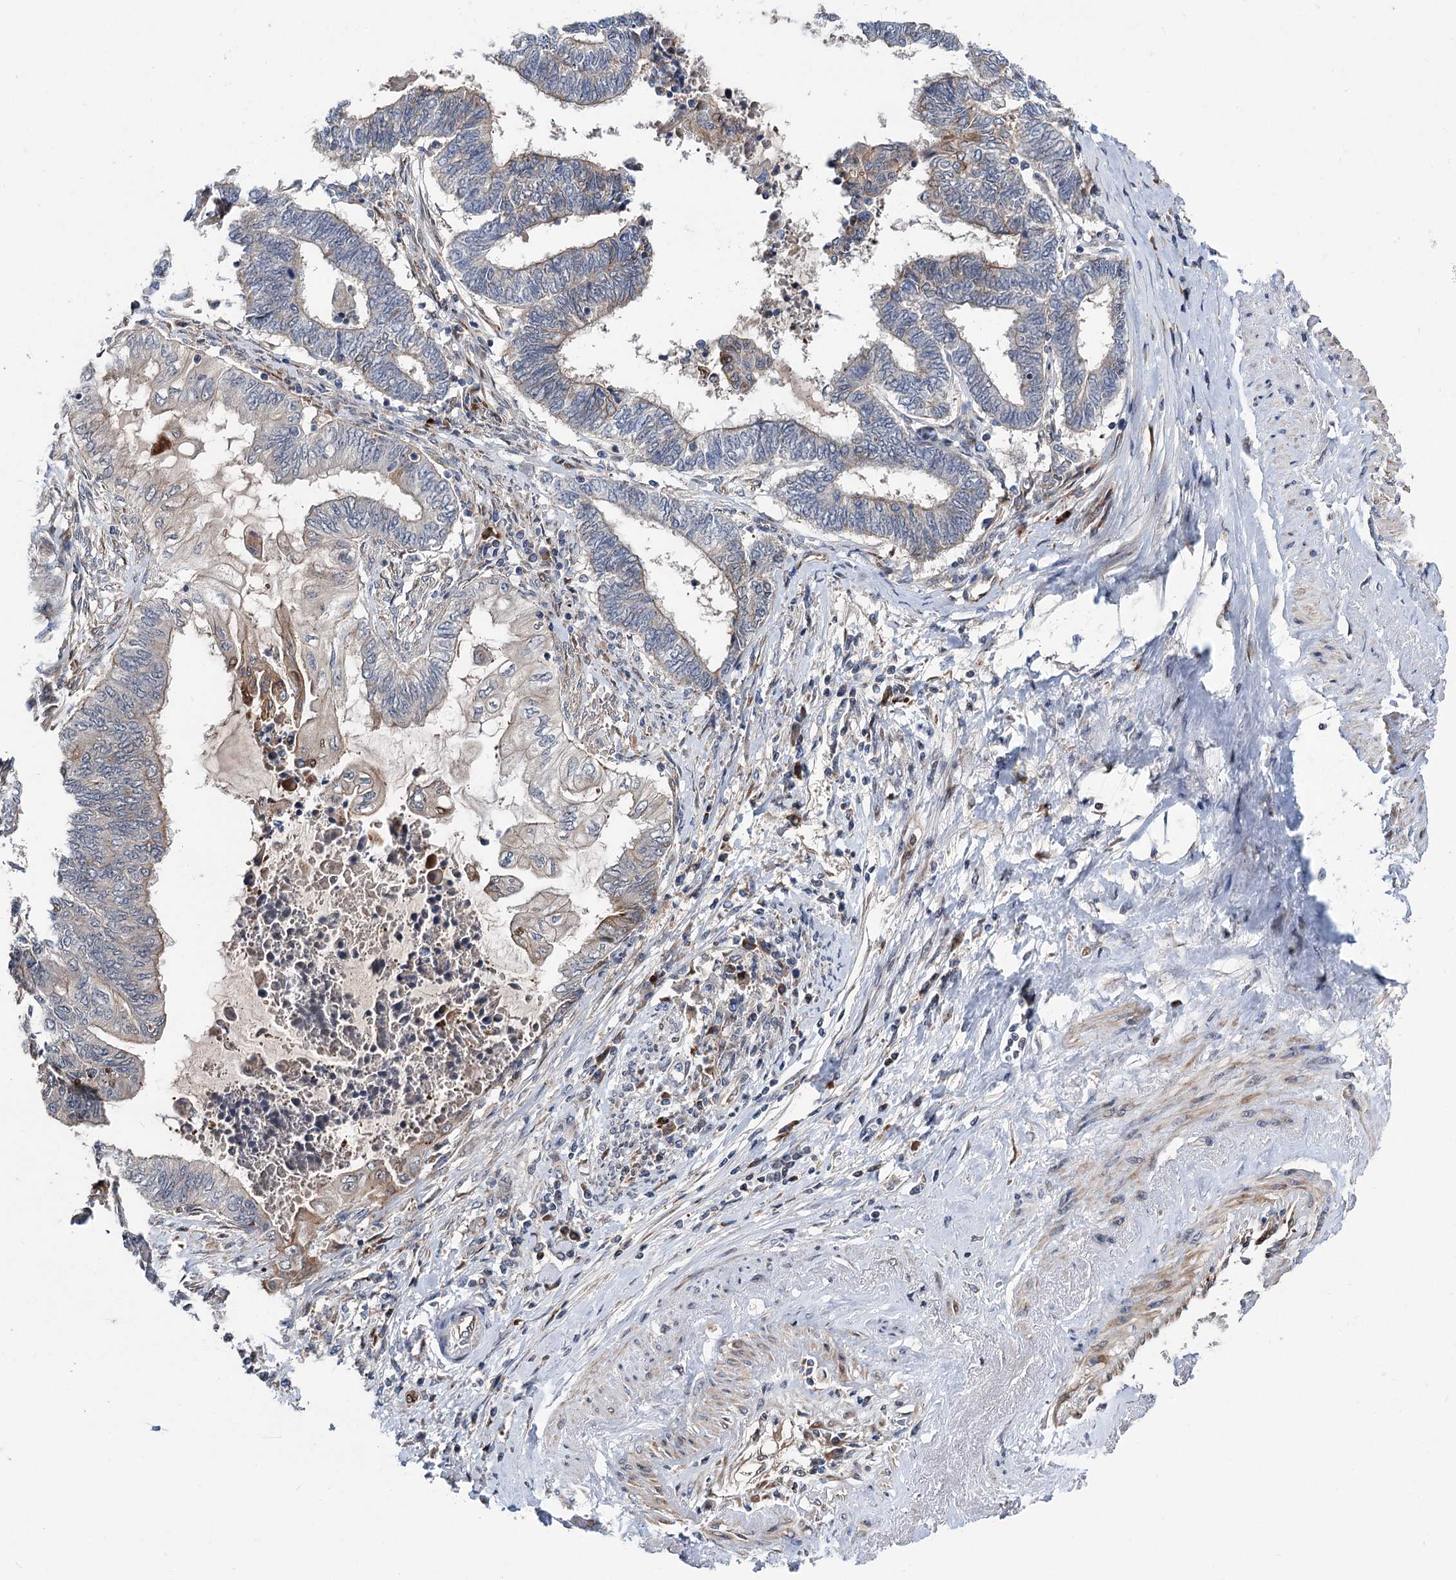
{"staining": {"intensity": "moderate", "quantity": "<25%", "location": "cytoplasmic/membranous"}, "tissue": "endometrial cancer", "cell_type": "Tumor cells", "image_type": "cancer", "snomed": [{"axis": "morphology", "description": "Adenocarcinoma, NOS"}, {"axis": "topography", "description": "Uterus"}, {"axis": "topography", "description": "Endometrium"}], "caption": "This is an image of immunohistochemistry (IHC) staining of endometrial adenocarcinoma, which shows moderate staining in the cytoplasmic/membranous of tumor cells.", "gene": "UBR1", "patient": {"sex": "female", "age": 70}}